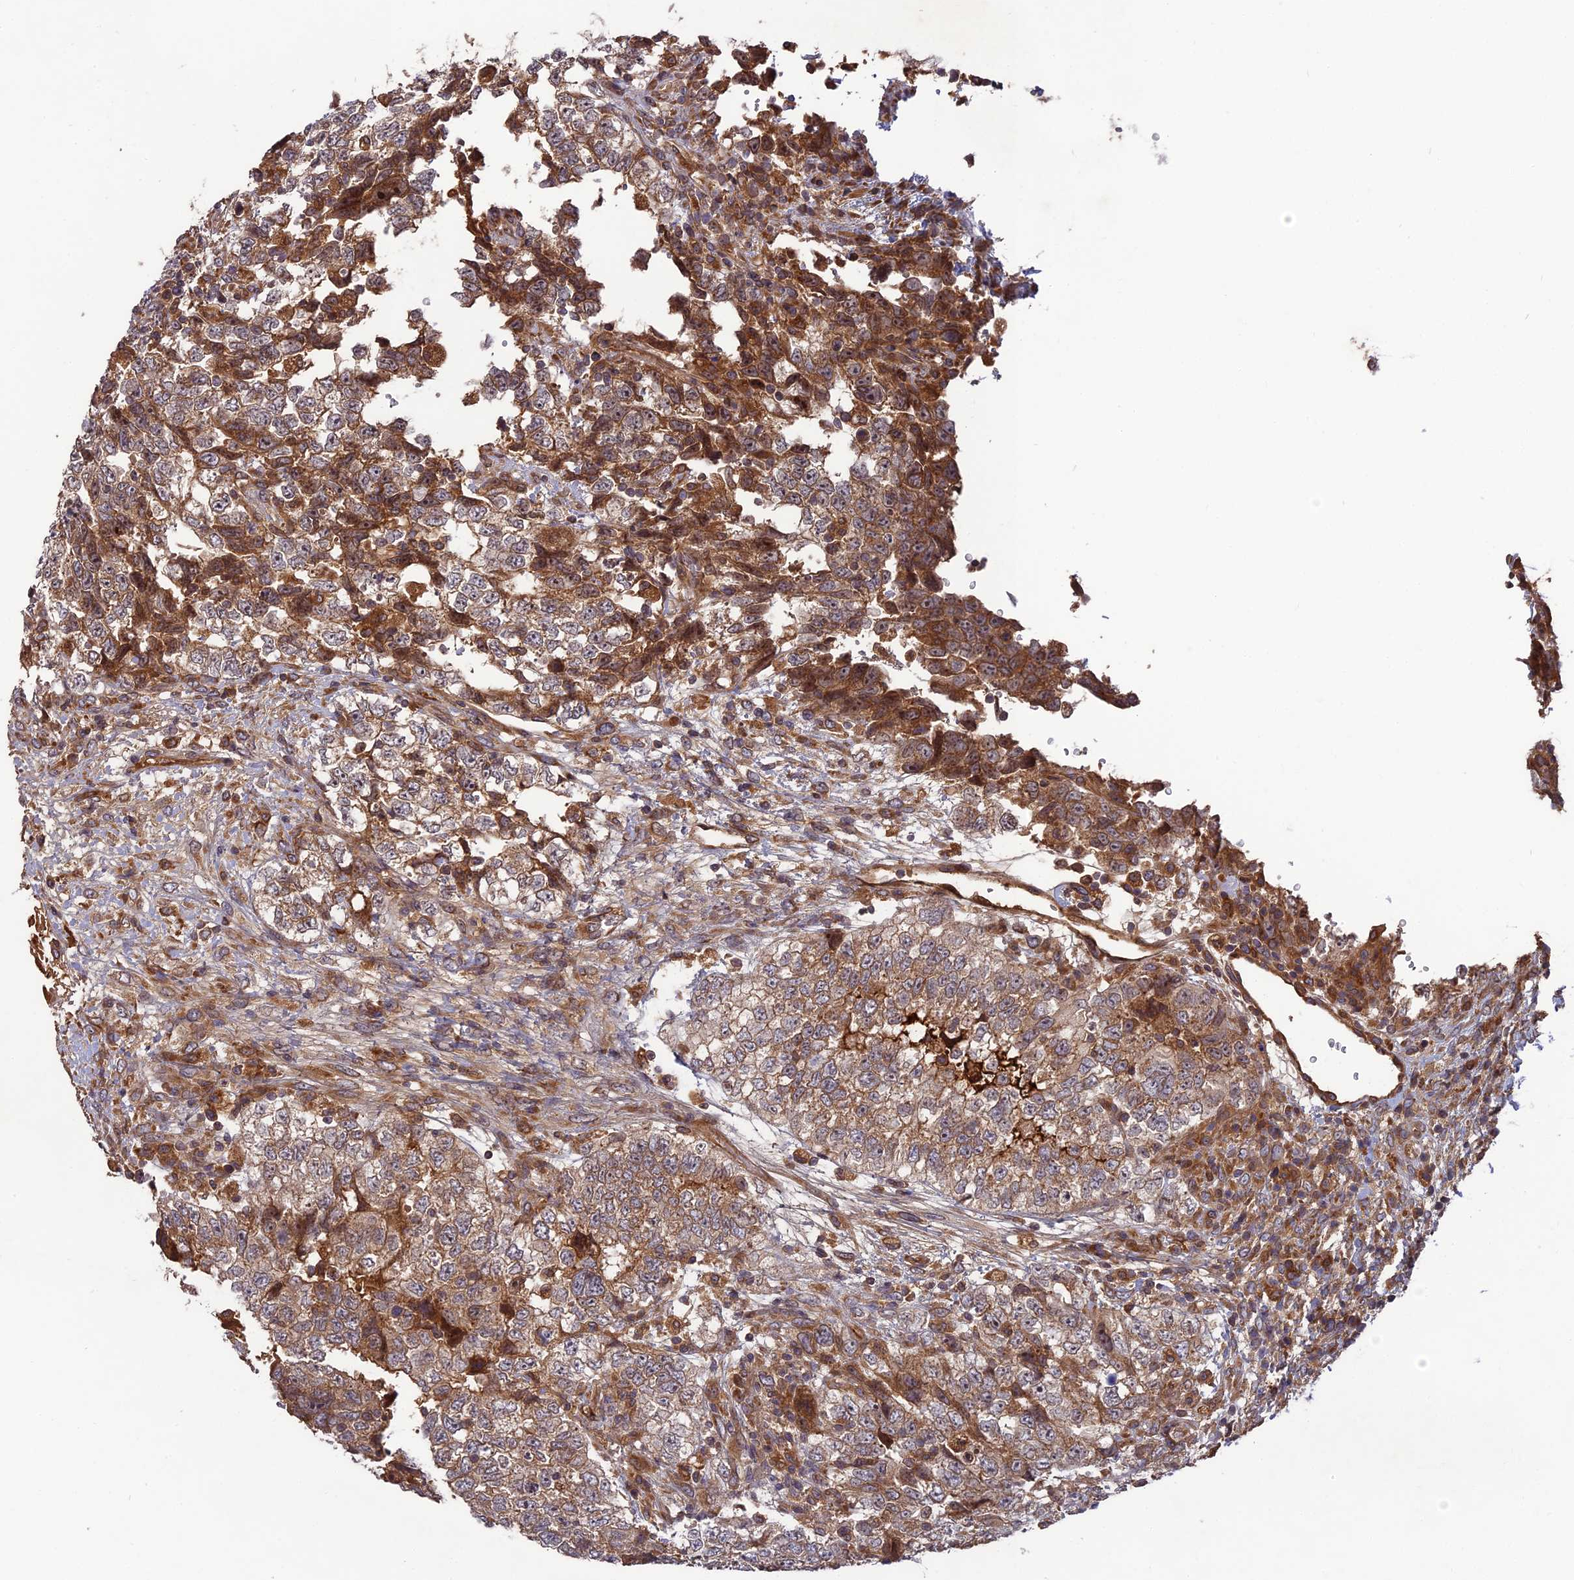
{"staining": {"intensity": "moderate", "quantity": "25%-75%", "location": "cytoplasmic/membranous"}, "tissue": "testis cancer", "cell_type": "Tumor cells", "image_type": "cancer", "snomed": [{"axis": "morphology", "description": "Carcinoma, Embryonal, NOS"}, {"axis": "topography", "description": "Testis"}], "caption": "This is an image of immunohistochemistry staining of testis cancer (embryonal carcinoma), which shows moderate expression in the cytoplasmic/membranous of tumor cells.", "gene": "TMUB2", "patient": {"sex": "male", "age": 37}}